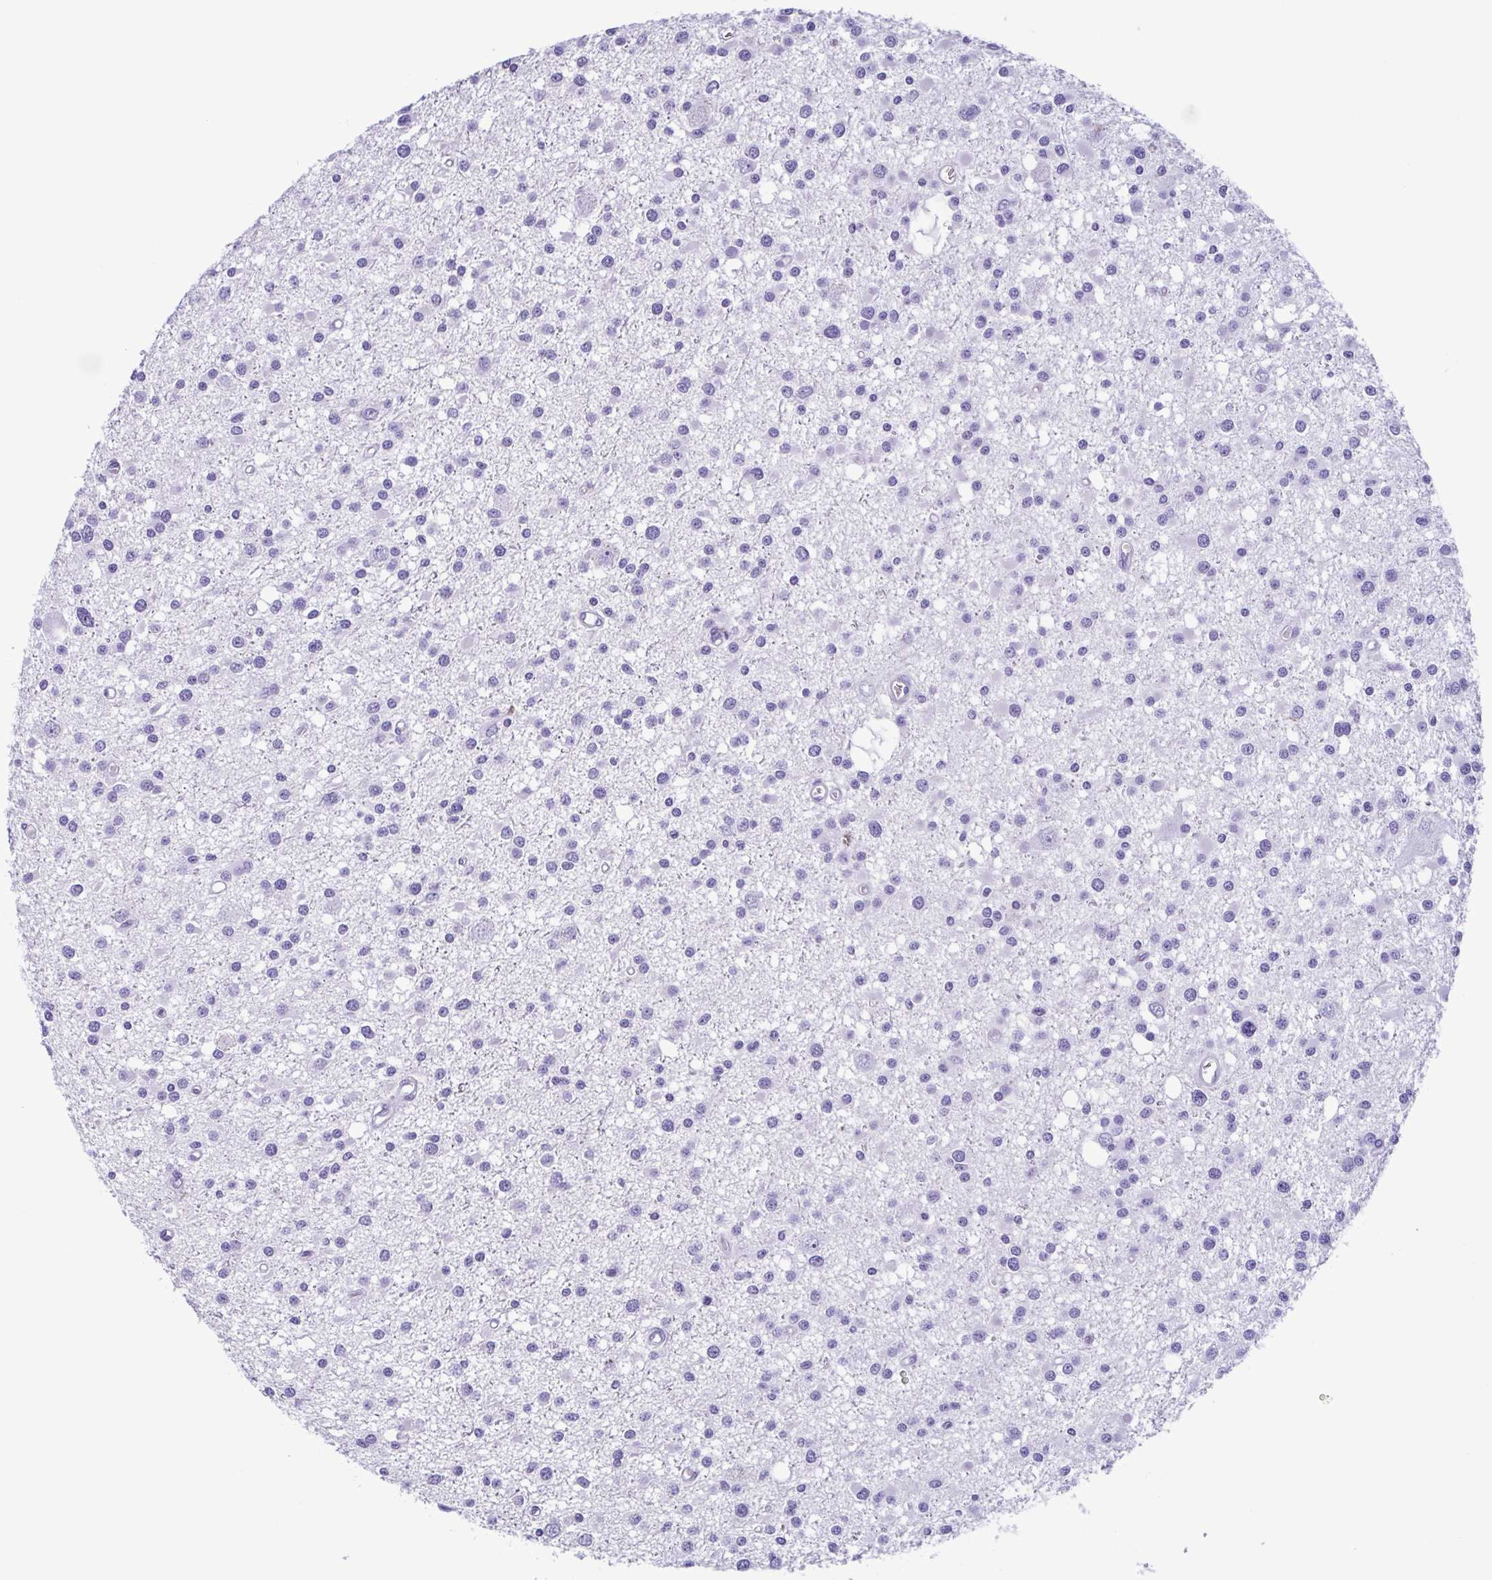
{"staining": {"intensity": "negative", "quantity": "none", "location": "none"}, "tissue": "glioma", "cell_type": "Tumor cells", "image_type": "cancer", "snomed": [{"axis": "morphology", "description": "Glioma, malignant, High grade"}, {"axis": "topography", "description": "Brain"}], "caption": "This is an immunohistochemistry (IHC) micrograph of high-grade glioma (malignant). There is no positivity in tumor cells.", "gene": "LTF", "patient": {"sex": "male", "age": 54}}